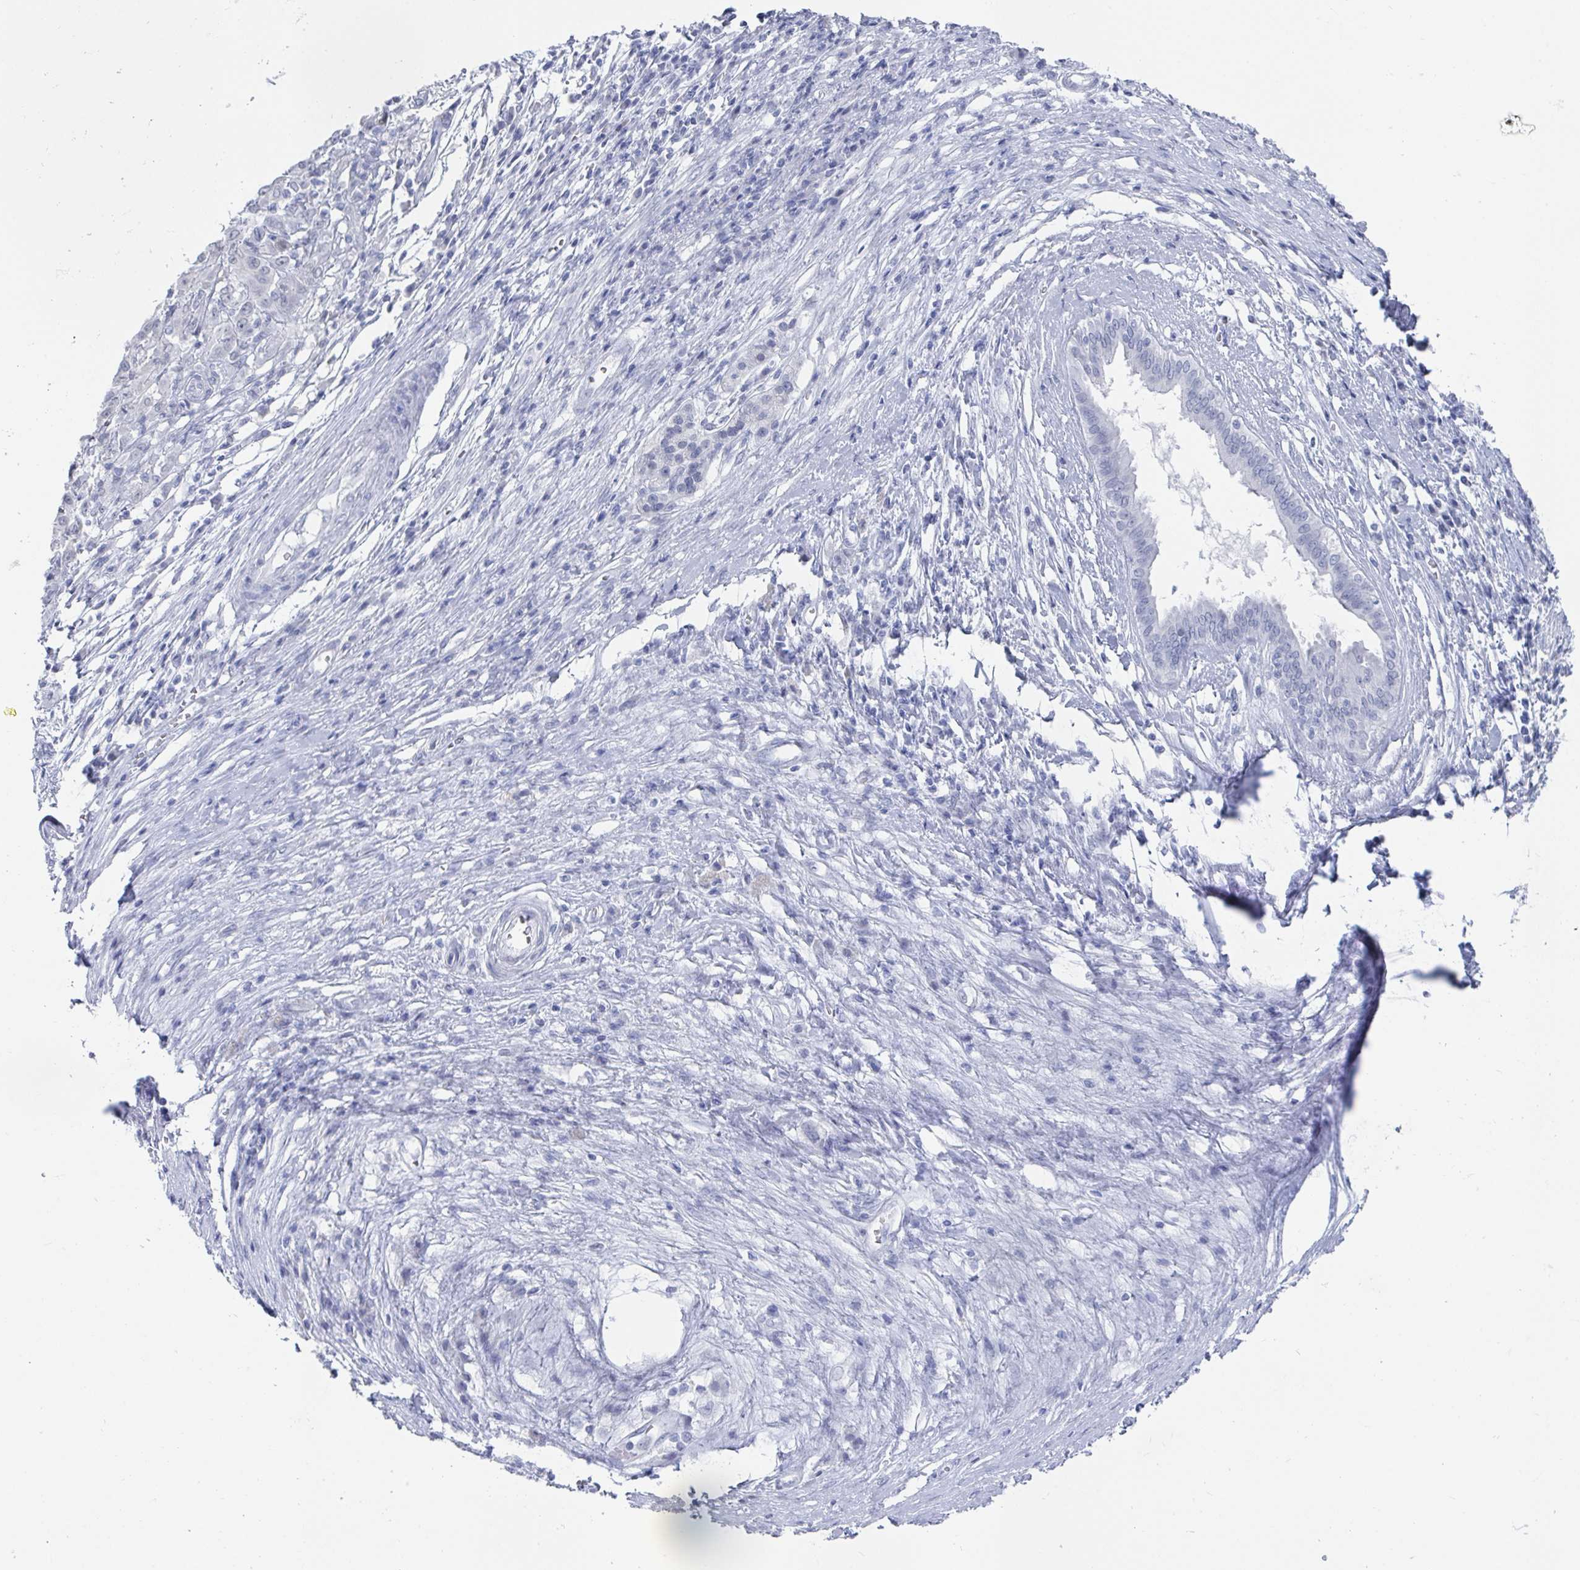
{"staining": {"intensity": "negative", "quantity": "none", "location": "none"}, "tissue": "pancreatic cancer", "cell_type": "Tumor cells", "image_type": "cancer", "snomed": [{"axis": "morphology", "description": "Adenocarcinoma, NOS"}, {"axis": "topography", "description": "Pancreas"}], "caption": "A high-resolution photomicrograph shows immunohistochemistry (IHC) staining of adenocarcinoma (pancreatic), which exhibits no significant expression in tumor cells.", "gene": "CAMKV", "patient": {"sex": "male", "age": 63}}